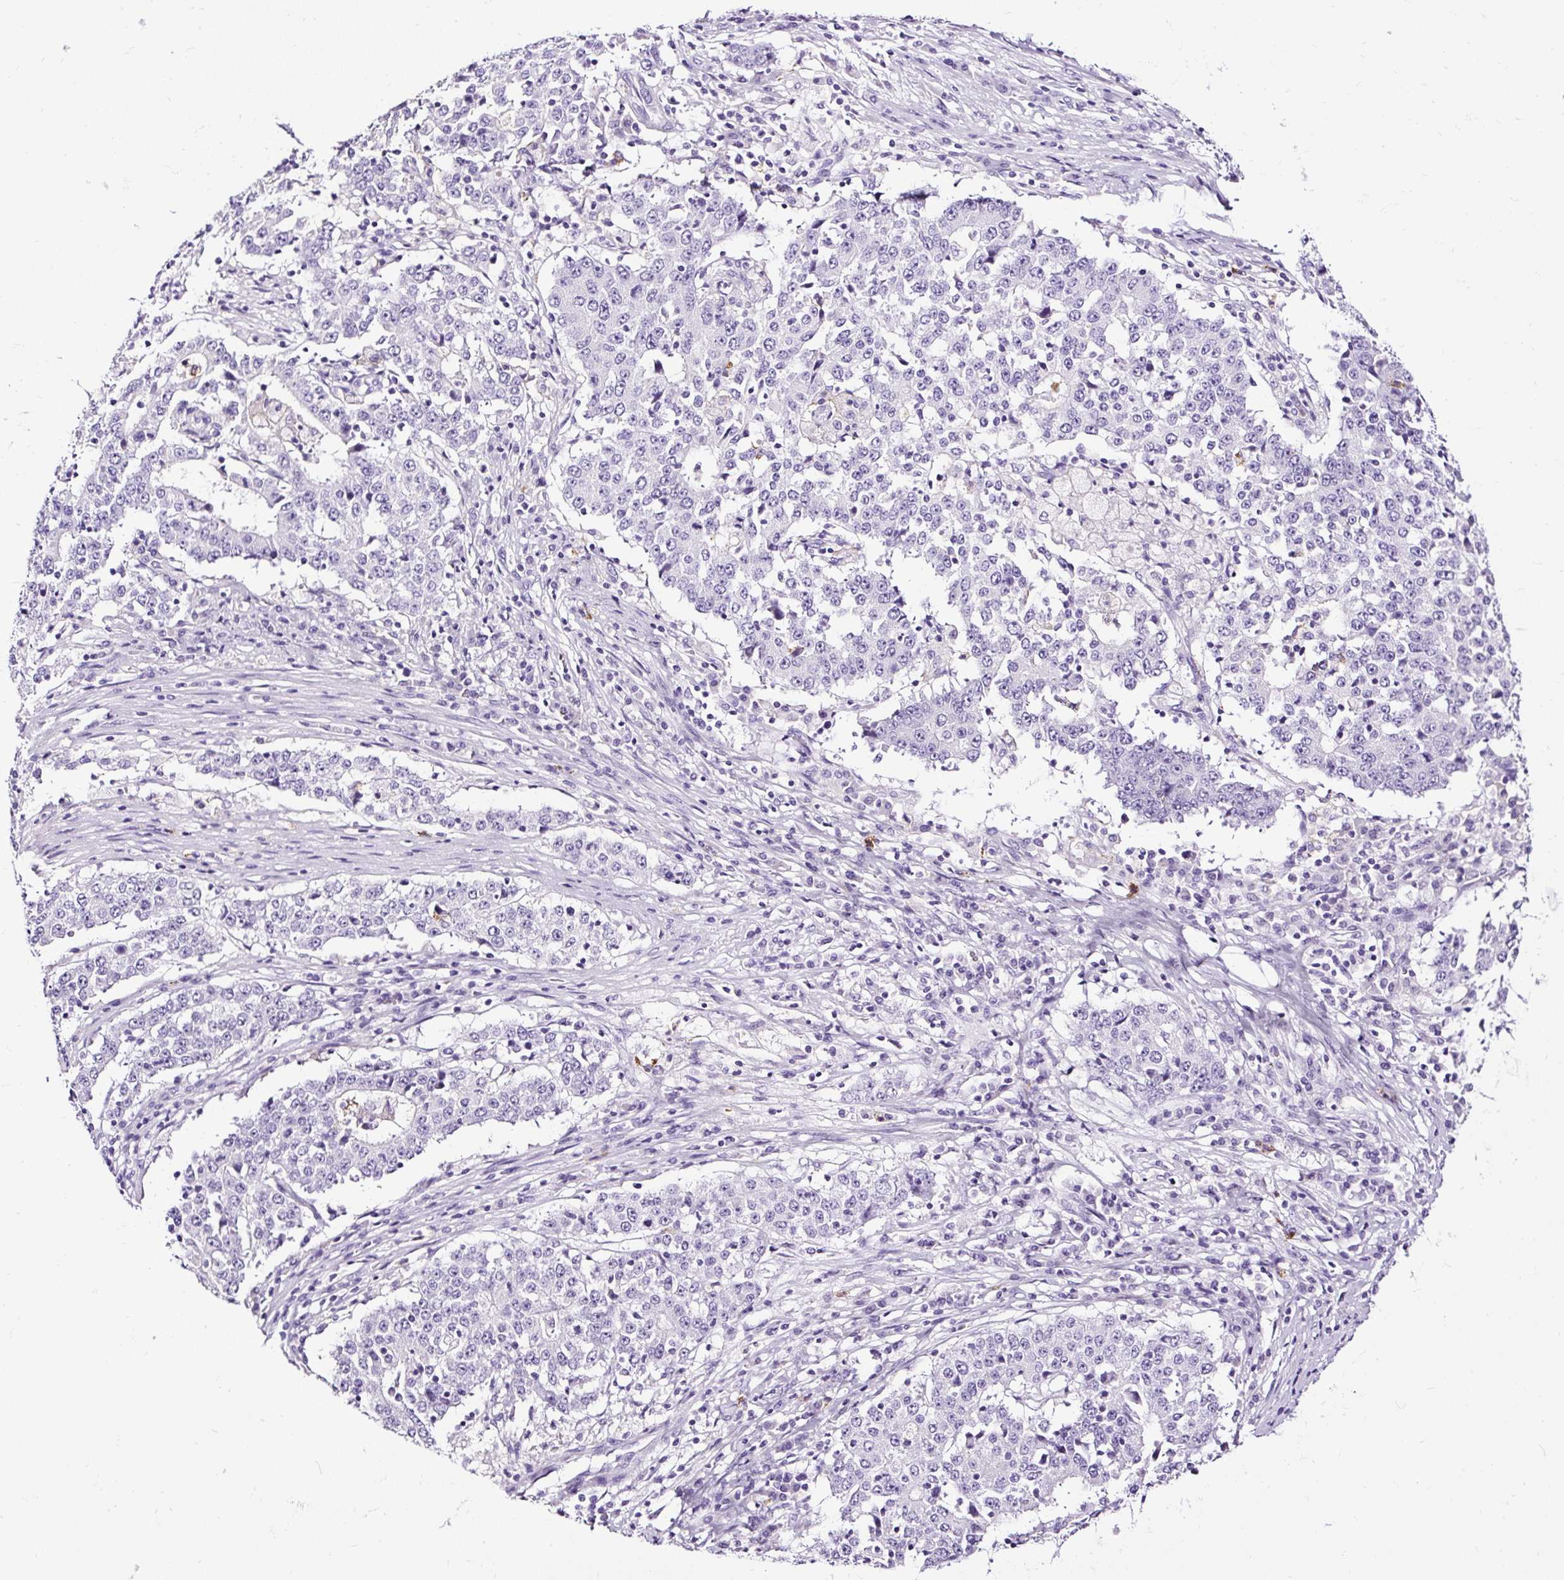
{"staining": {"intensity": "negative", "quantity": "none", "location": "none"}, "tissue": "stomach cancer", "cell_type": "Tumor cells", "image_type": "cancer", "snomed": [{"axis": "morphology", "description": "Adenocarcinoma, NOS"}, {"axis": "topography", "description": "Stomach"}], "caption": "DAB immunohistochemical staining of stomach cancer (adenocarcinoma) displays no significant staining in tumor cells.", "gene": "SLC7A8", "patient": {"sex": "male", "age": 59}}